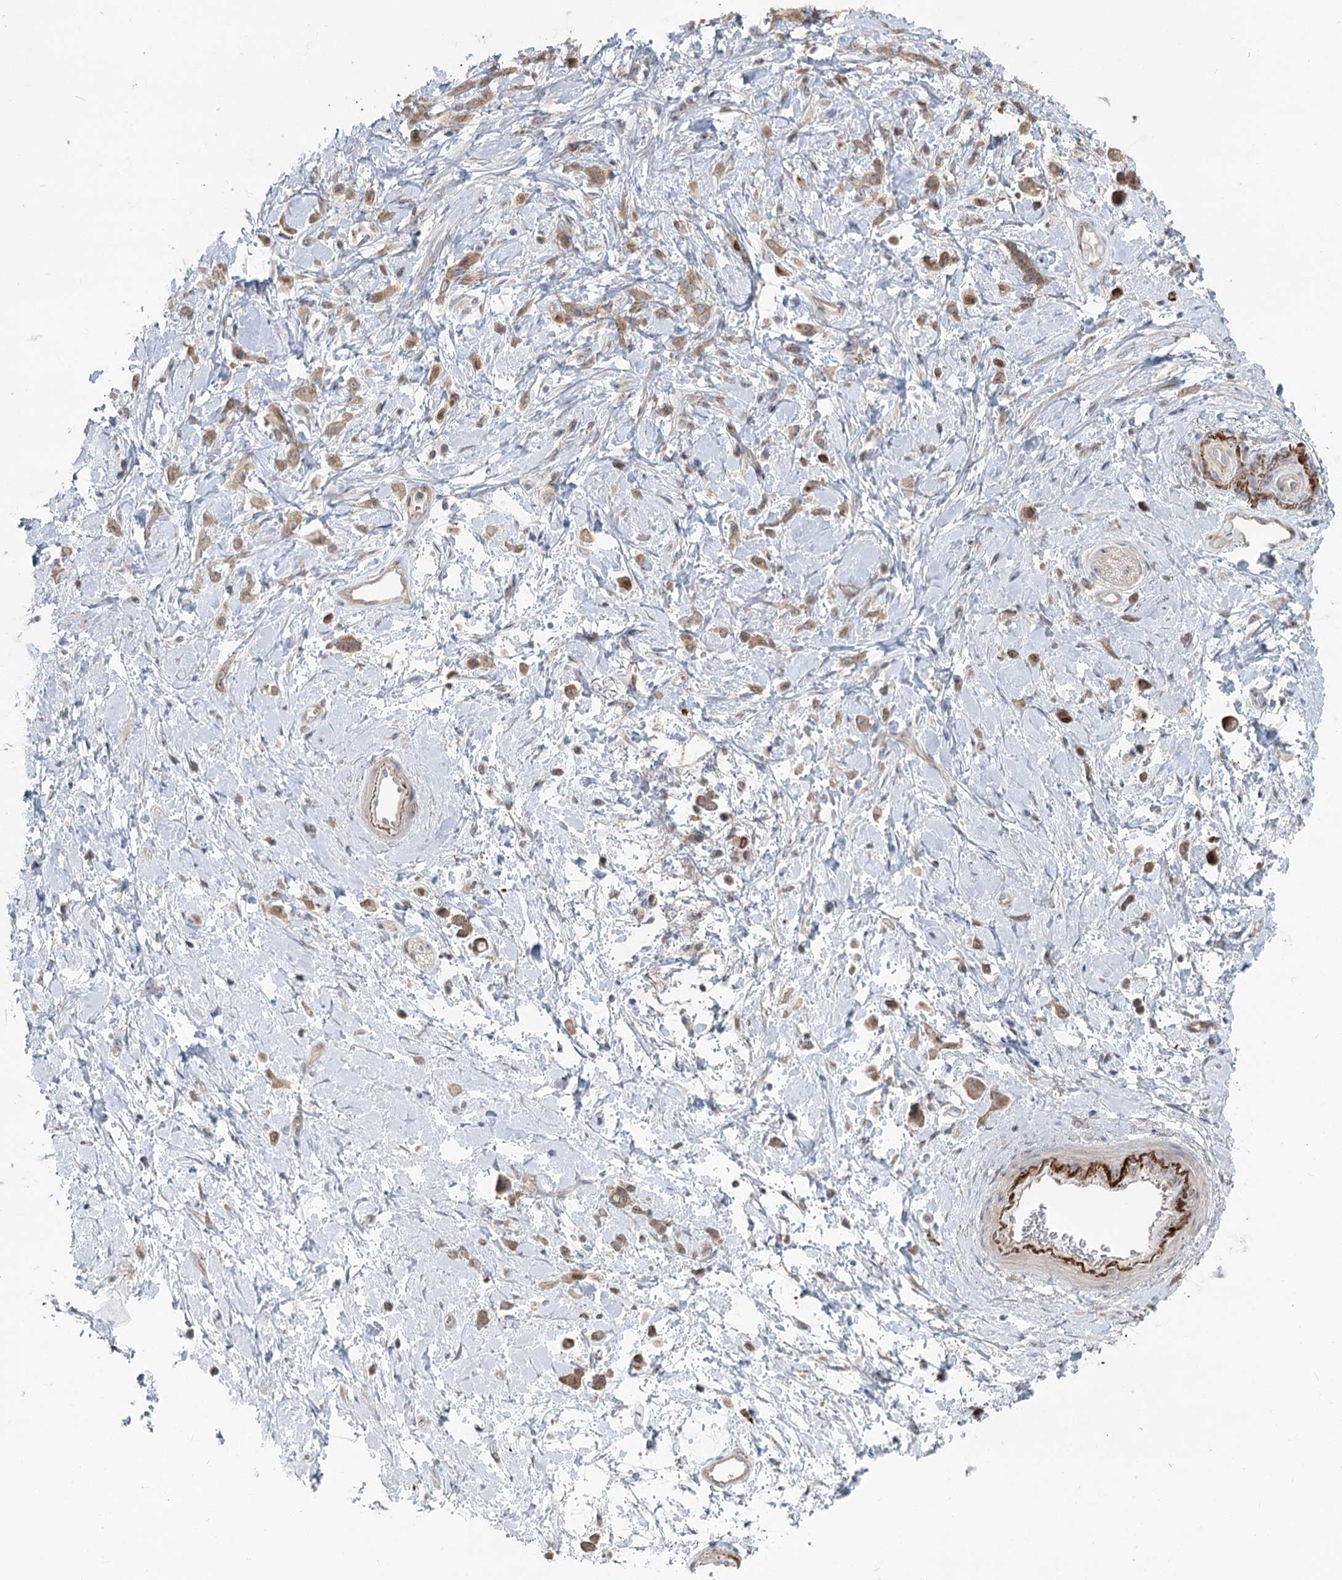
{"staining": {"intensity": "weak", "quantity": ">75%", "location": "cytoplasmic/membranous"}, "tissue": "stomach cancer", "cell_type": "Tumor cells", "image_type": "cancer", "snomed": [{"axis": "morphology", "description": "Adenocarcinoma, NOS"}, {"axis": "topography", "description": "Stomach"}], "caption": "A micrograph showing weak cytoplasmic/membranous staining in approximately >75% of tumor cells in stomach cancer, as visualized by brown immunohistochemical staining.", "gene": "SPINK13", "patient": {"sex": "female", "age": 60}}